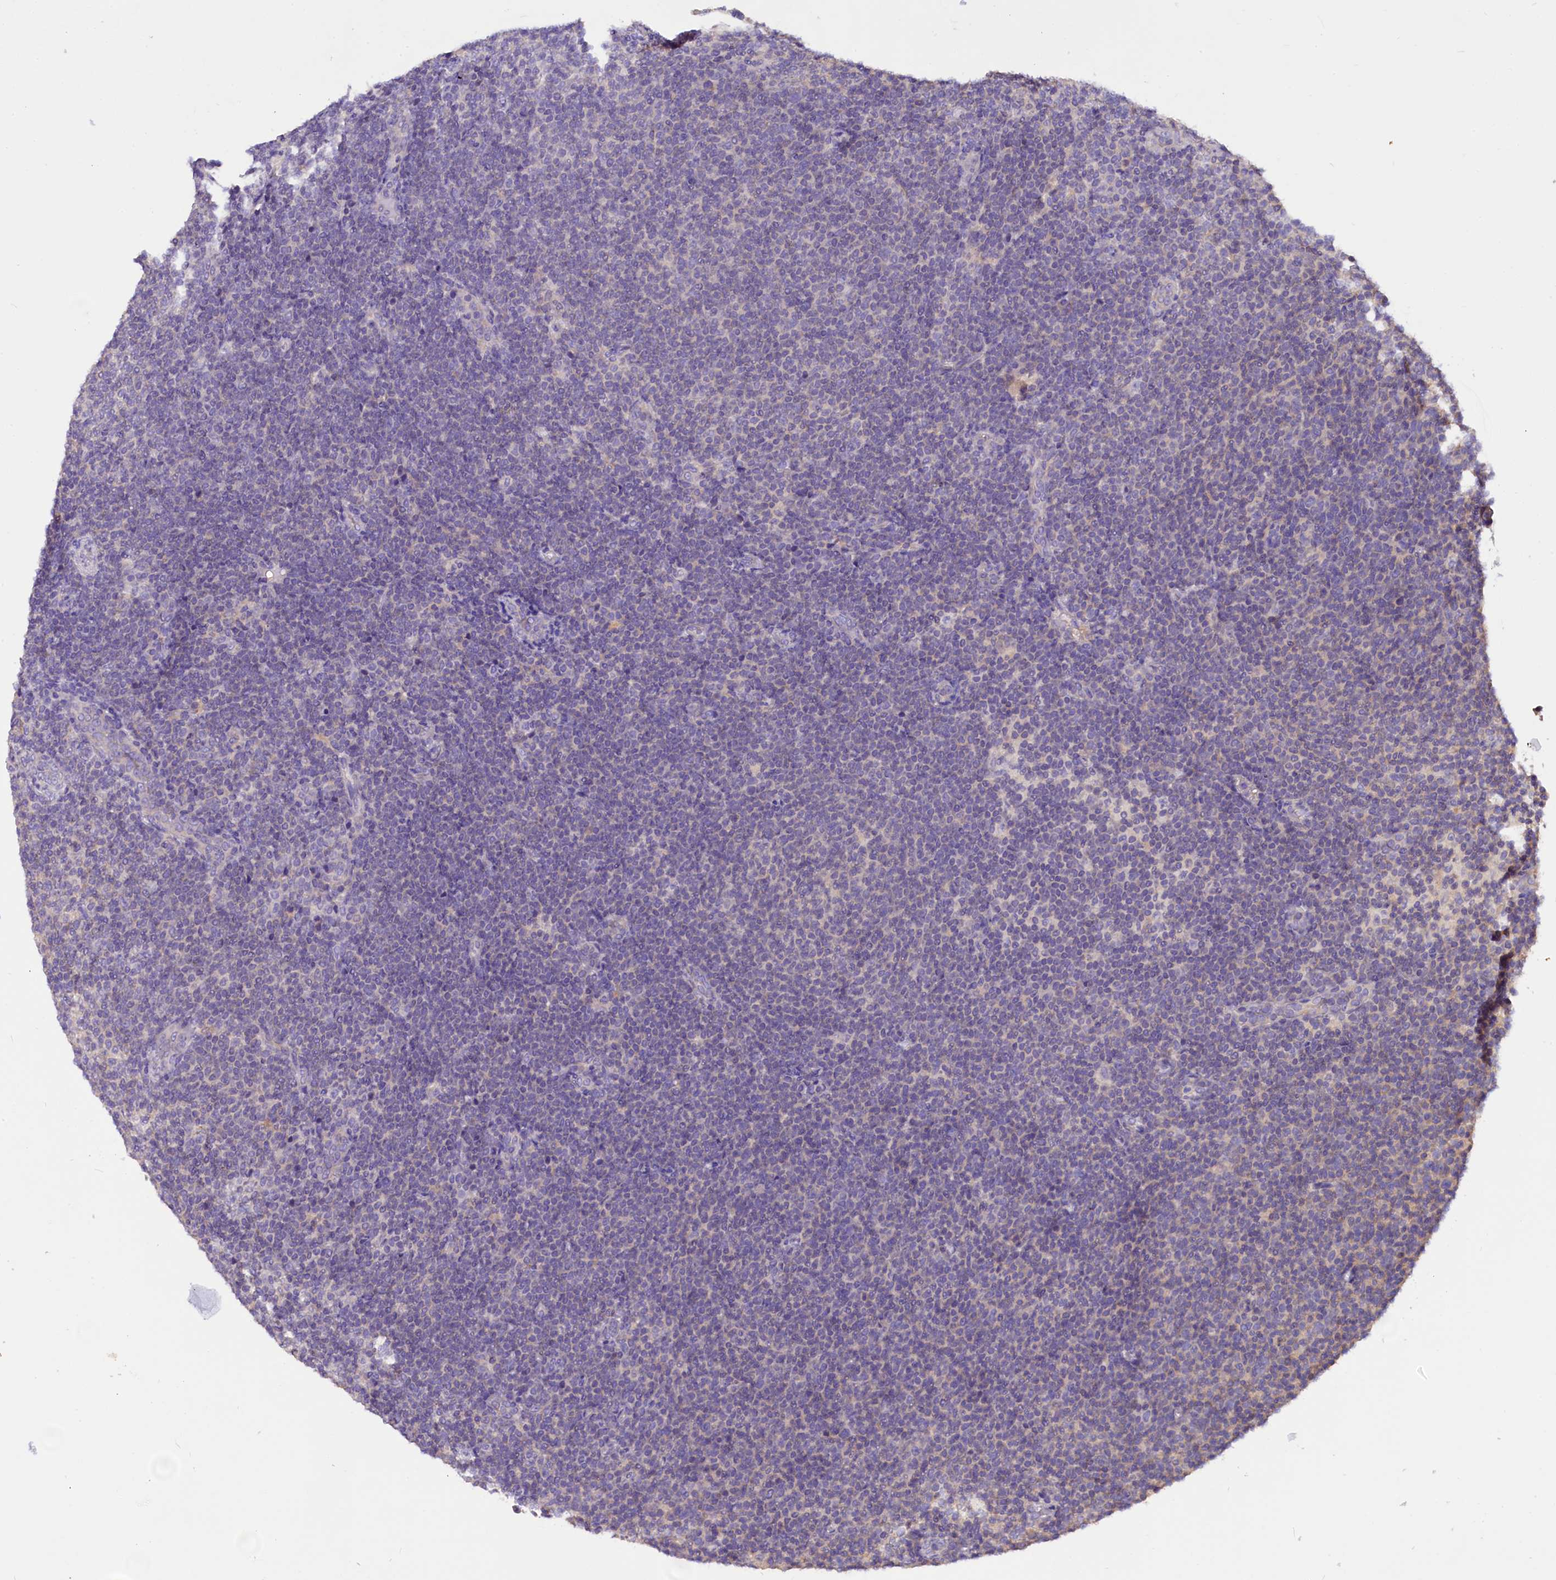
{"staining": {"intensity": "negative", "quantity": "none", "location": "none"}, "tissue": "lymphoma", "cell_type": "Tumor cells", "image_type": "cancer", "snomed": [{"axis": "morphology", "description": "Malignant lymphoma, non-Hodgkin's type, Low grade"}, {"axis": "topography", "description": "Lymph node"}], "caption": "An immunohistochemistry (IHC) micrograph of lymphoma is shown. There is no staining in tumor cells of lymphoma. (DAB immunohistochemistry with hematoxylin counter stain).", "gene": "AP3B2", "patient": {"sex": "male", "age": 66}}